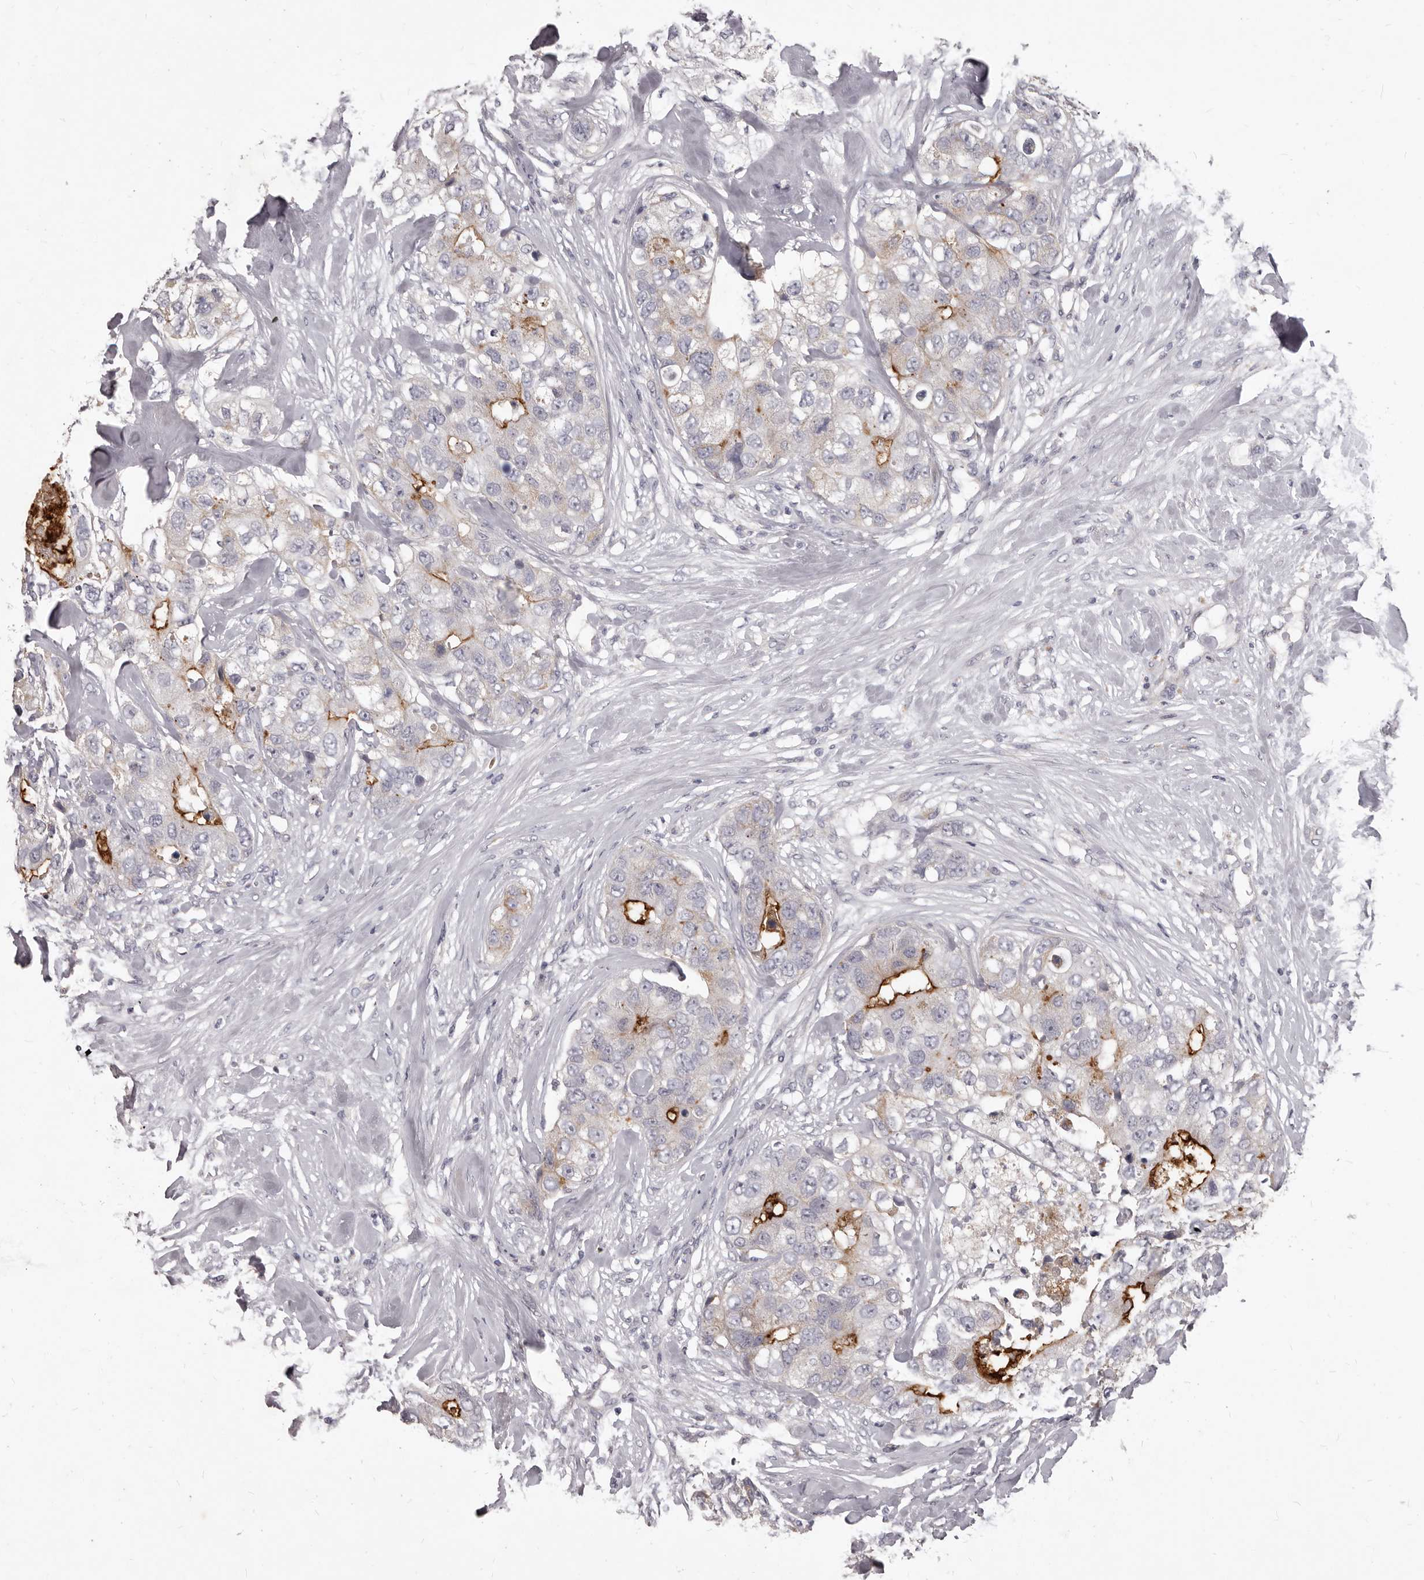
{"staining": {"intensity": "moderate", "quantity": "<25%", "location": "cytoplasmic/membranous"}, "tissue": "breast cancer", "cell_type": "Tumor cells", "image_type": "cancer", "snomed": [{"axis": "morphology", "description": "Duct carcinoma"}, {"axis": "topography", "description": "Breast"}], "caption": "Immunohistochemistry (DAB) staining of human invasive ductal carcinoma (breast) displays moderate cytoplasmic/membranous protein staining in approximately <25% of tumor cells.", "gene": "GPRC5C", "patient": {"sex": "female", "age": 62}}